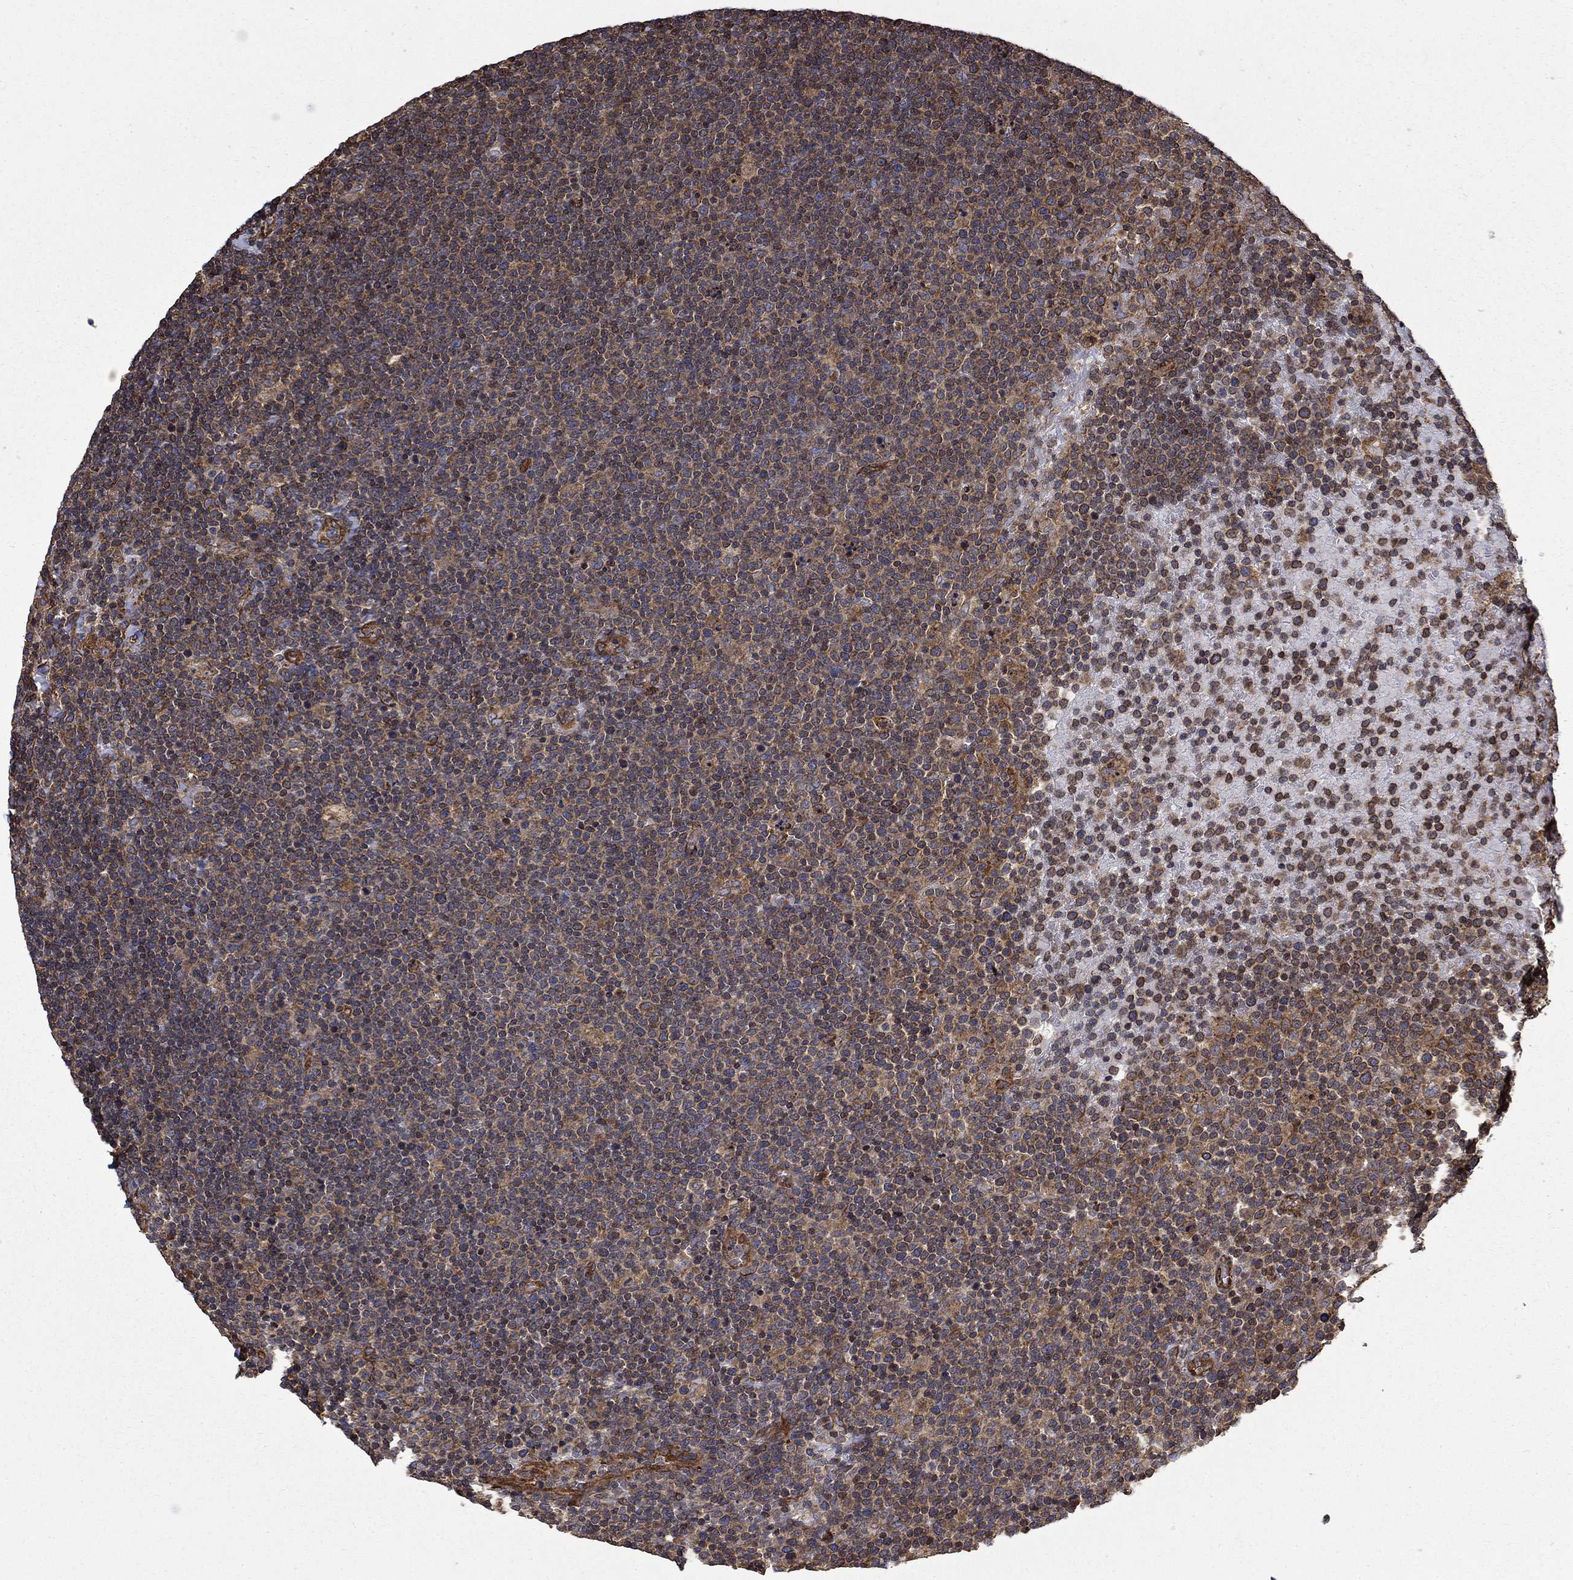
{"staining": {"intensity": "moderate", "quantity": "25%-75%", "location": "cytoplasmic/membranous"}, "tissue": "lymphoma", "cell_type": "Tumor cells", "image_type": "cancer", "snomed": [{"axis": "morphology", "description": "Malignant lymphoma, non-Hodgkin's type, High grade"}, {"axis": "topography", "description": "Lymph node"}], "caption": "A photomicrograph of lymphoma stained for a protein demonstrates moderate cytoplasmic/membranous brown staining in tumor cells.", "gene": "CUTC", "patient": {"sex": "male", "age": 61}}